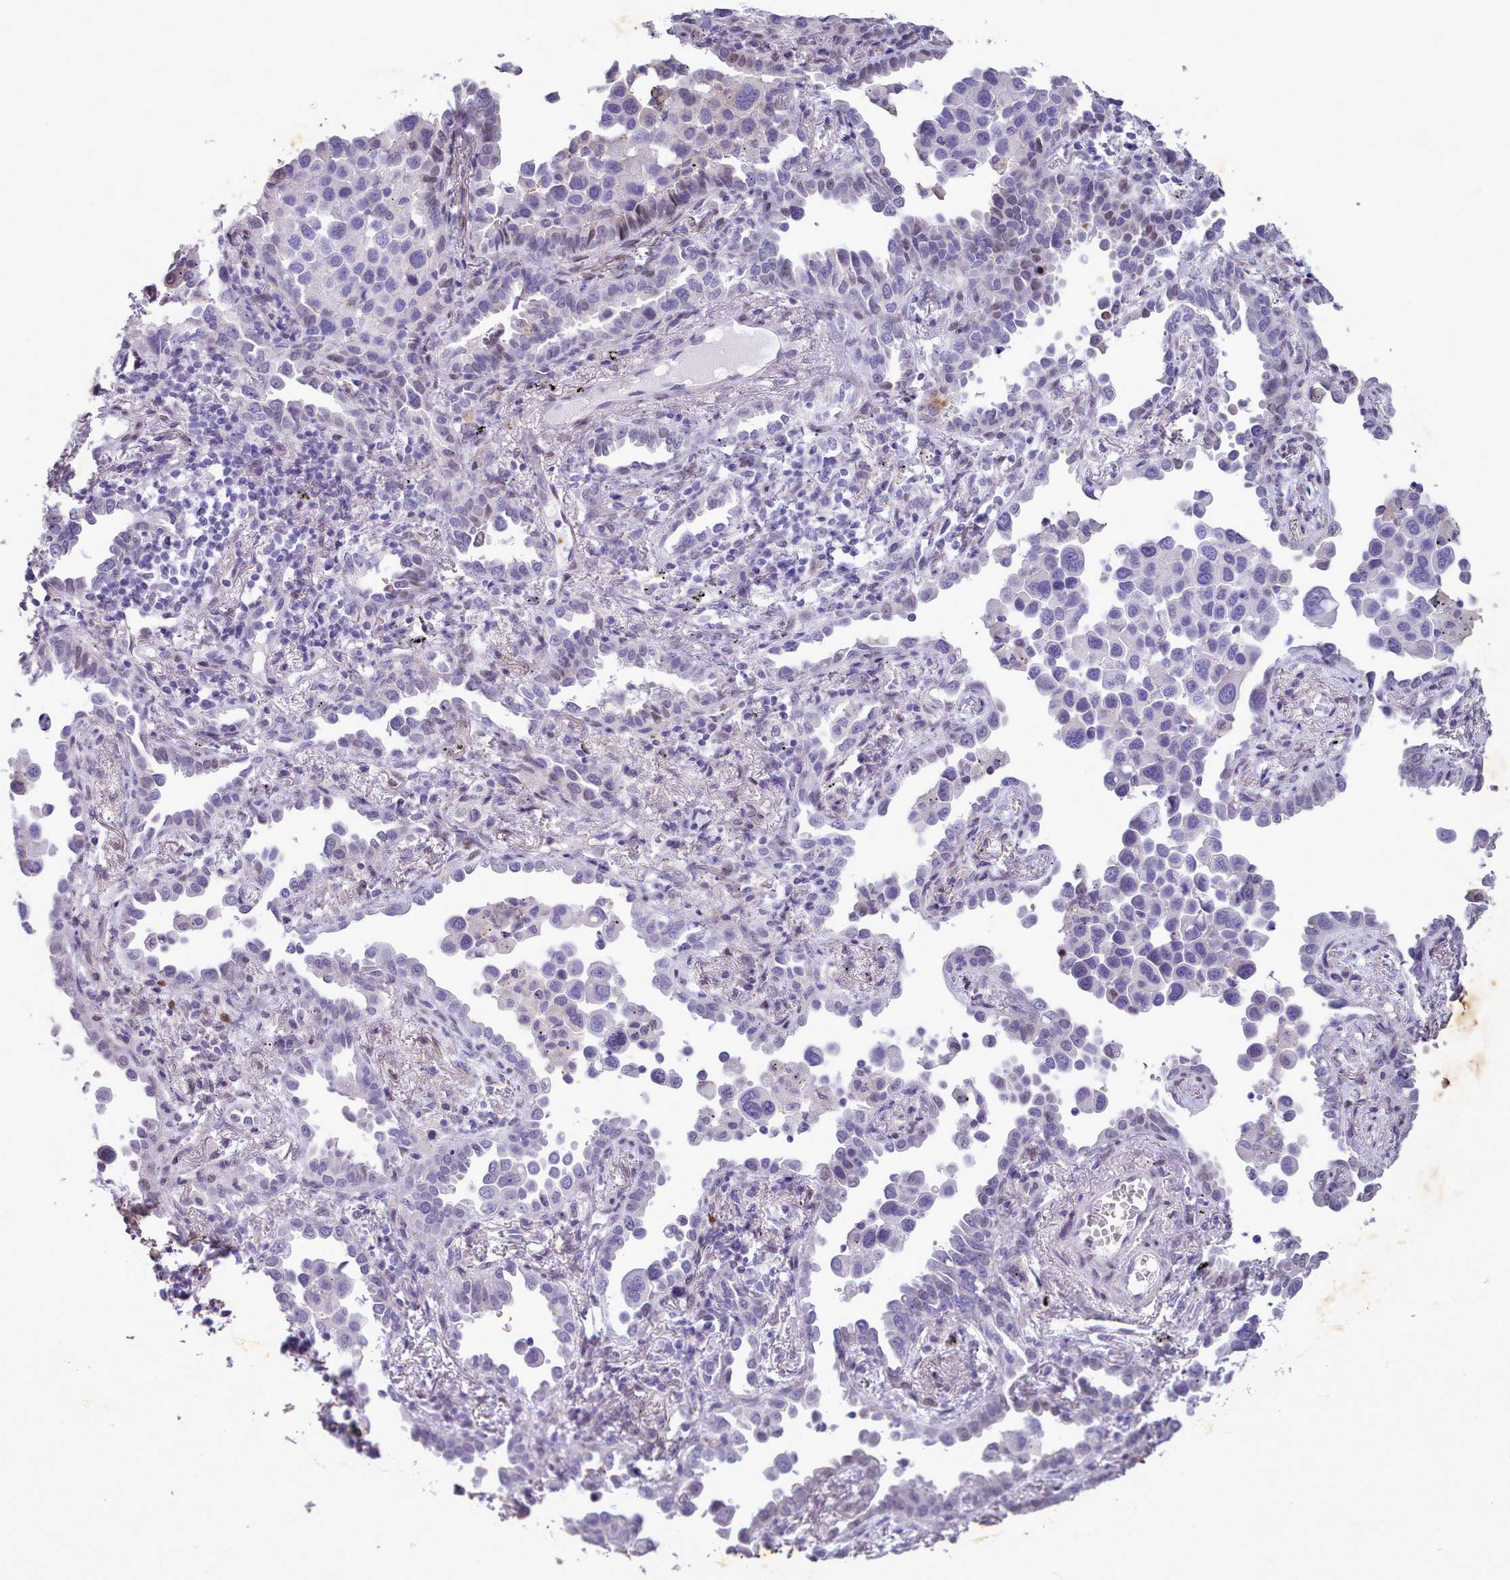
{"staining": {"intensity": "weak", "quantity": "<25%", "location": "nuclear"}, "tissue": "lung cancer", "cell_type": "Tumor cells", "image_type": "cancer", "snomed": [{"axis": "morphology", "description": "Adenocarcinoma, NOS"}, {"axis": "topography", "description": "Lung"}], "caption": "A micrograph of lung adenocarcinoma stained for a protein displays no brown staining in tumor cells.", "gene": "KCNT2", "patient": {"sex": "male", "age": 67}}